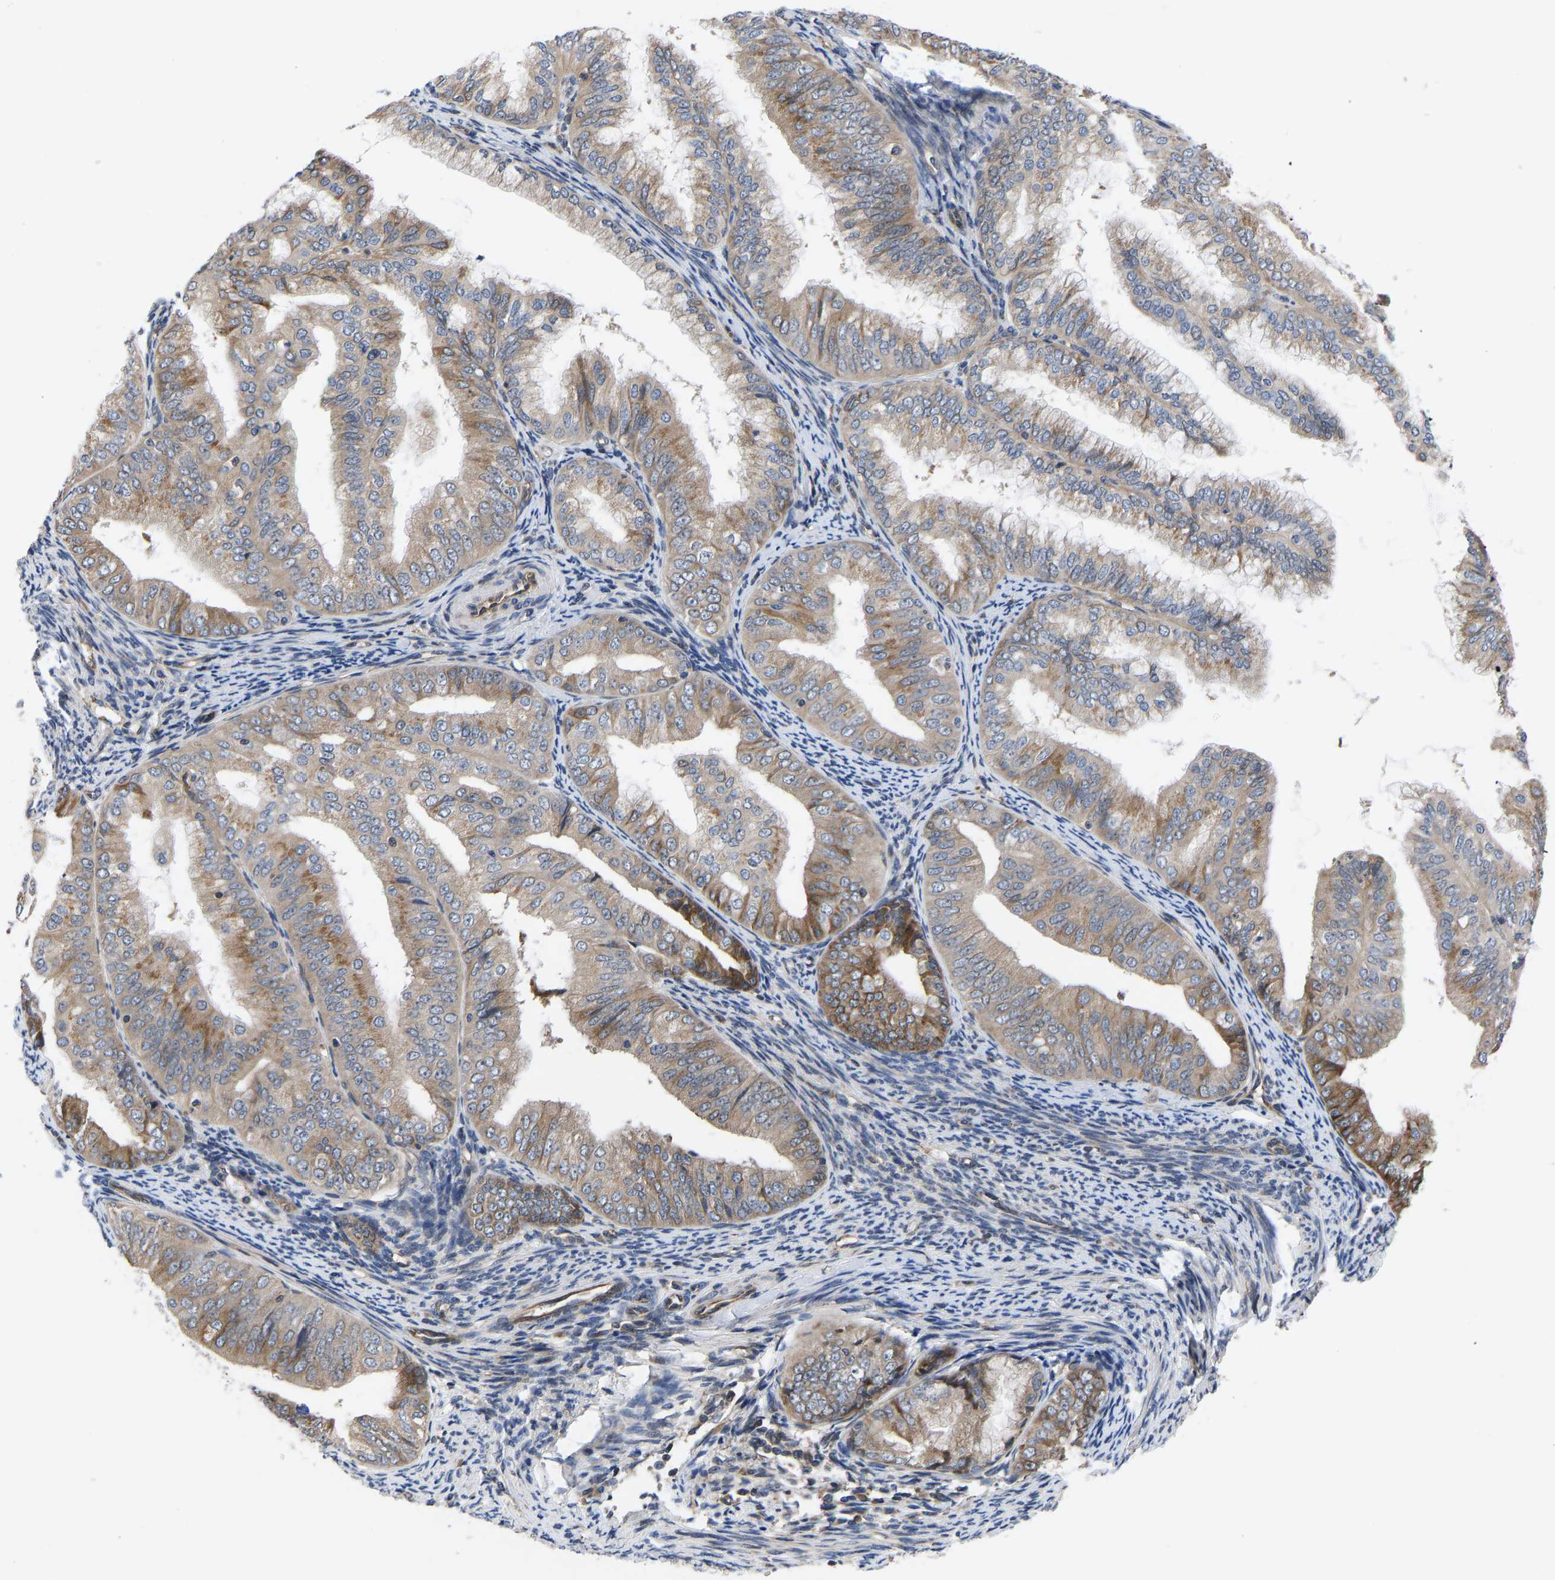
{"staining": {"intensity": "moderate", "quantity": "25%-75%", "location": "cytoplasmic/membranous"}, "tissue": "endometrial cancer", "cell_type": "Tumor cells", "image_type": "cancer", "snomed": [{"axis": "morphology", "description": "Adenocarcinoma, NOS"}, {"axis": "topography", "description": "Endometrium"}], "caption": "DAB immunohistochemical staining of endometrial cancer demonstrates moderate cytoplasmic/membranous protein positivity in about 25%-75% of tumor cells. (IHC, brightfield microscopy, high magnification).", "gene": "FRRS1", "patient": {"sex": "female", "age": 63}}